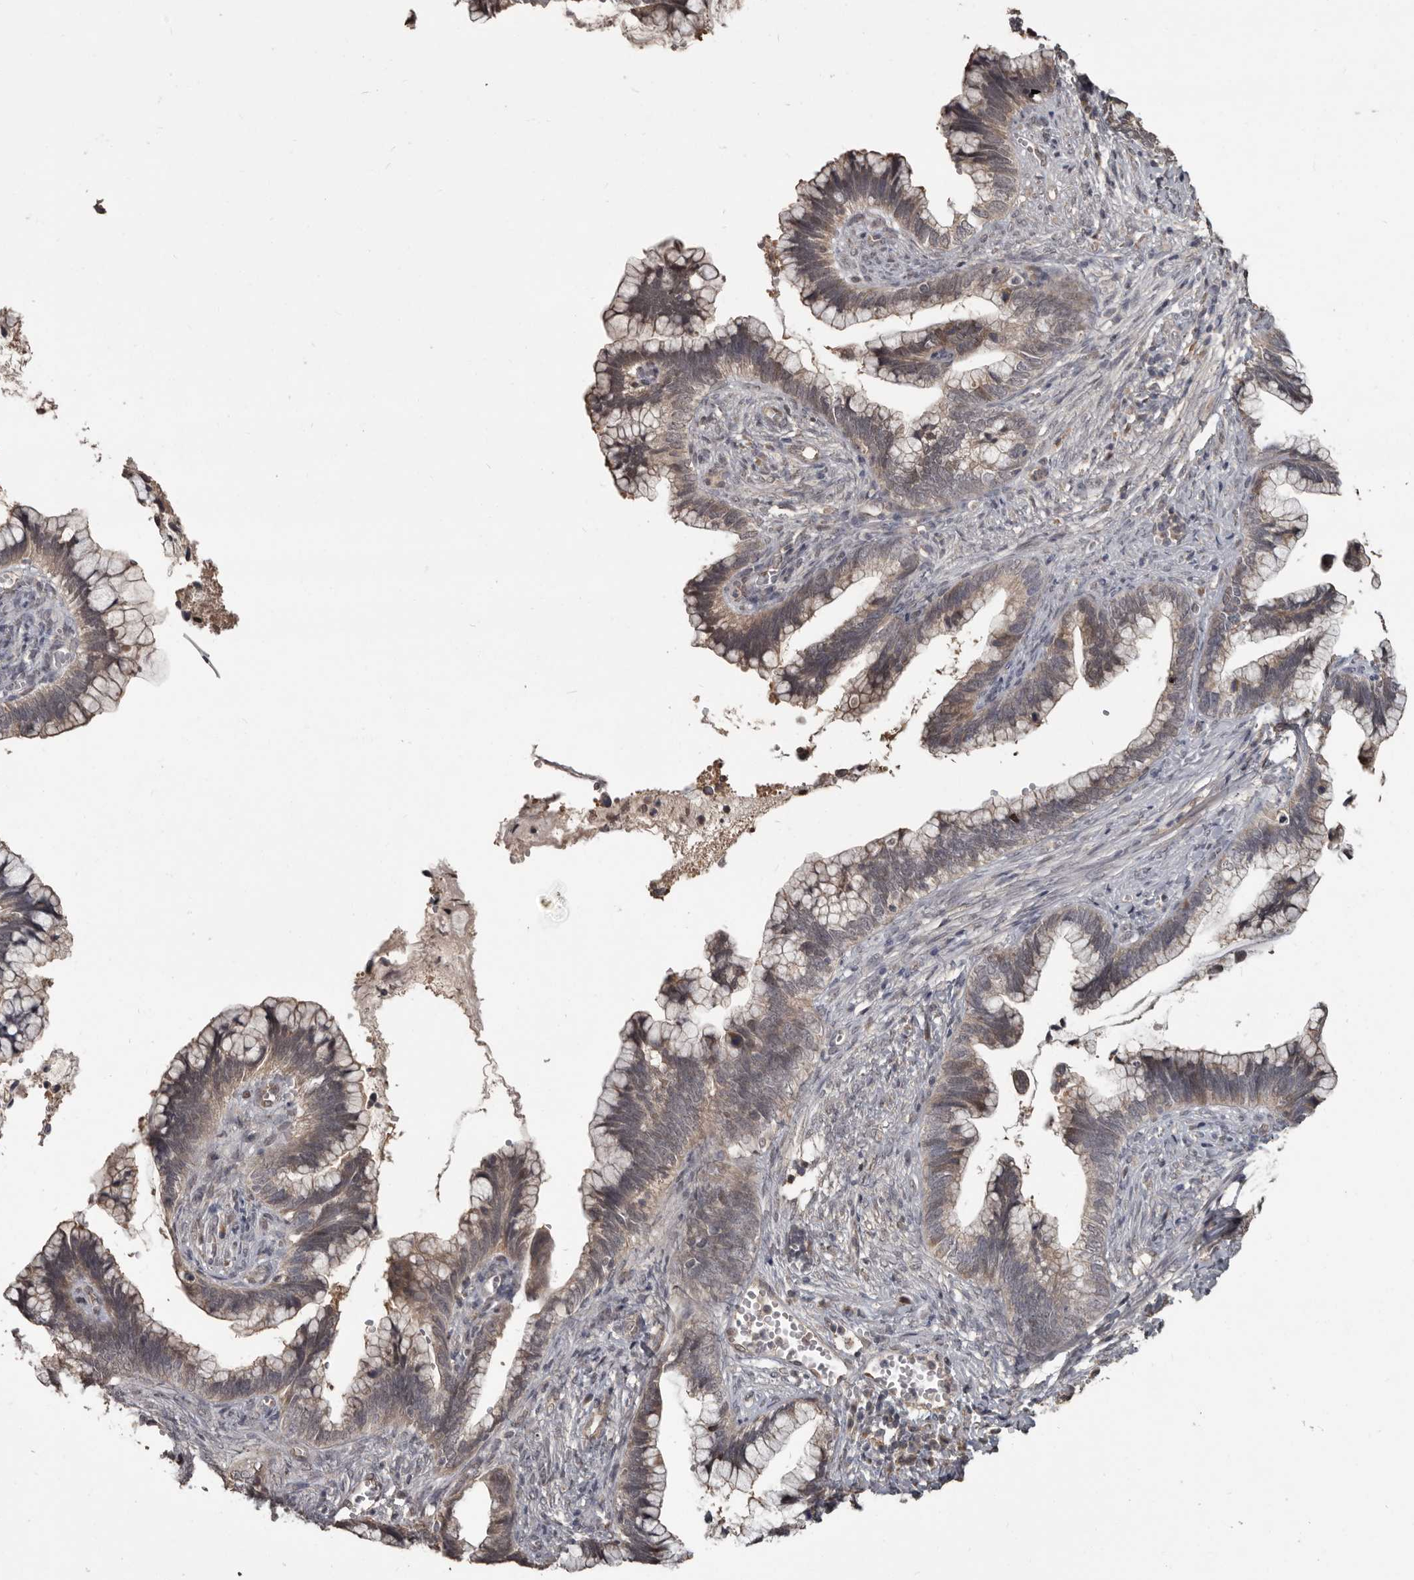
{"staining": {"intensity": "weak", "quantity": "25%-75%", "location": "cytoplasmic/membranous"}, "tissue": "cervical cancer", "cell_type": "Tumor cells", "image_type": "cancer", "snomed": [{"axis": "morphology", "description": "Adenocarcinoma, NOS"}, {"axis": "topography", "description": "Cervix"}], "caption": "Brown immunohistochemical staining in cervical cancer exhibits weak cytoplasmic/membranous staining in about 25%-75% of tumor cells. The staining was performed using DAB to visualize the protein expression in brown, while the nuclei were stained in blue with hematoxylin (Magnification: 20x).", "gene": "ZFP14", "patient": {"sex": "female", "age": 44}}